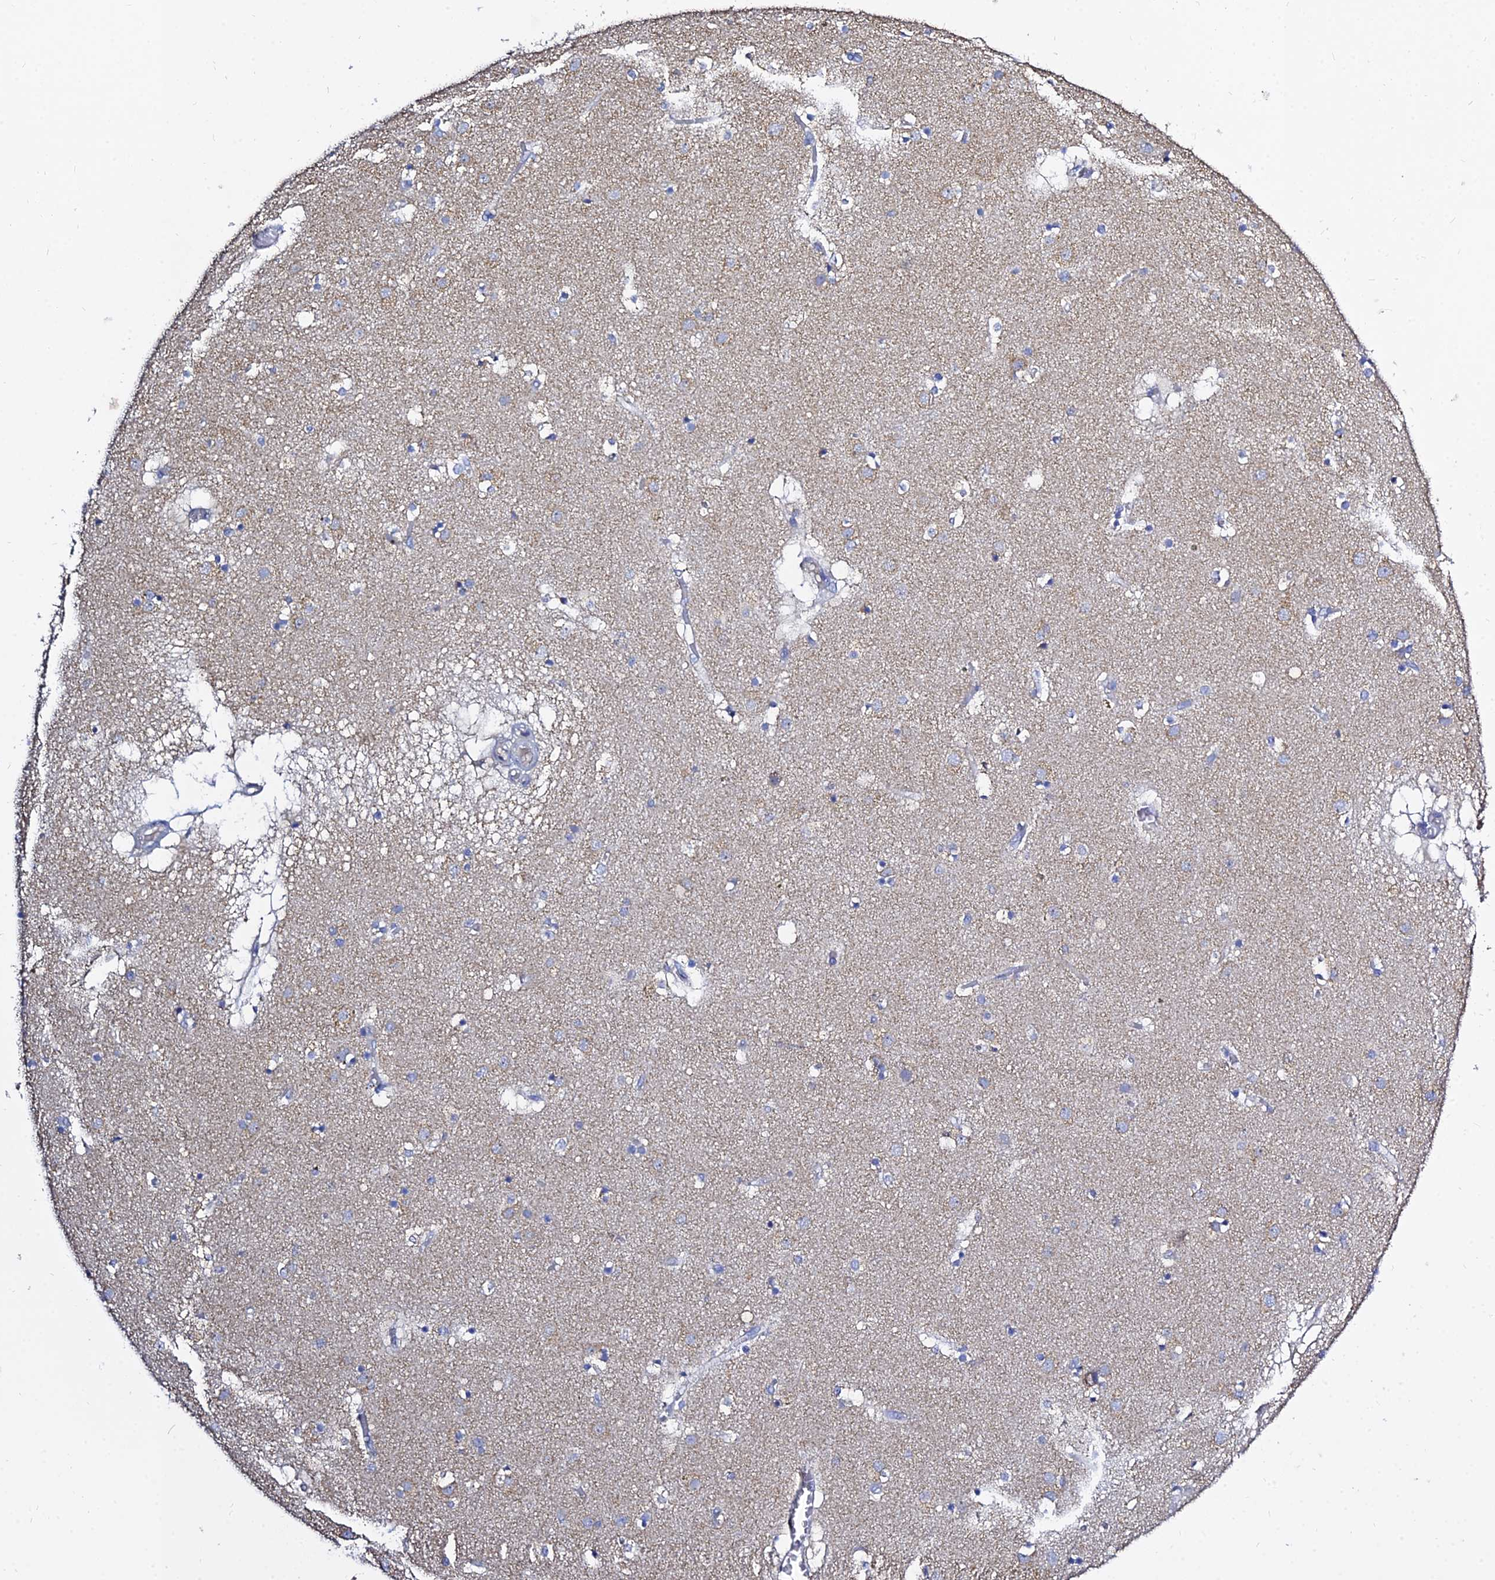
{"staining": {"intensity": "negative", "quantity": "none", "location": "none"}, "tissue": "caudate", "cell_type": "Glial cells", "image_type": "normal", "snomed": [{"axis": "morphology", "description": "Normal tissue, NOS"}, {"axis": "topography", "description": "Lateral ventricle wall"}], "caption": "IHC histopathology image of unremarkable caudate: caudate stained with DAB (3,3'-diaminobenzidine) displays no significant protein staining in glial cells. (DAB immunohistochemistry with hematoxylin counter stain).", "gene": "TYW5", "patient": {"sex": "male", "age": 70}}